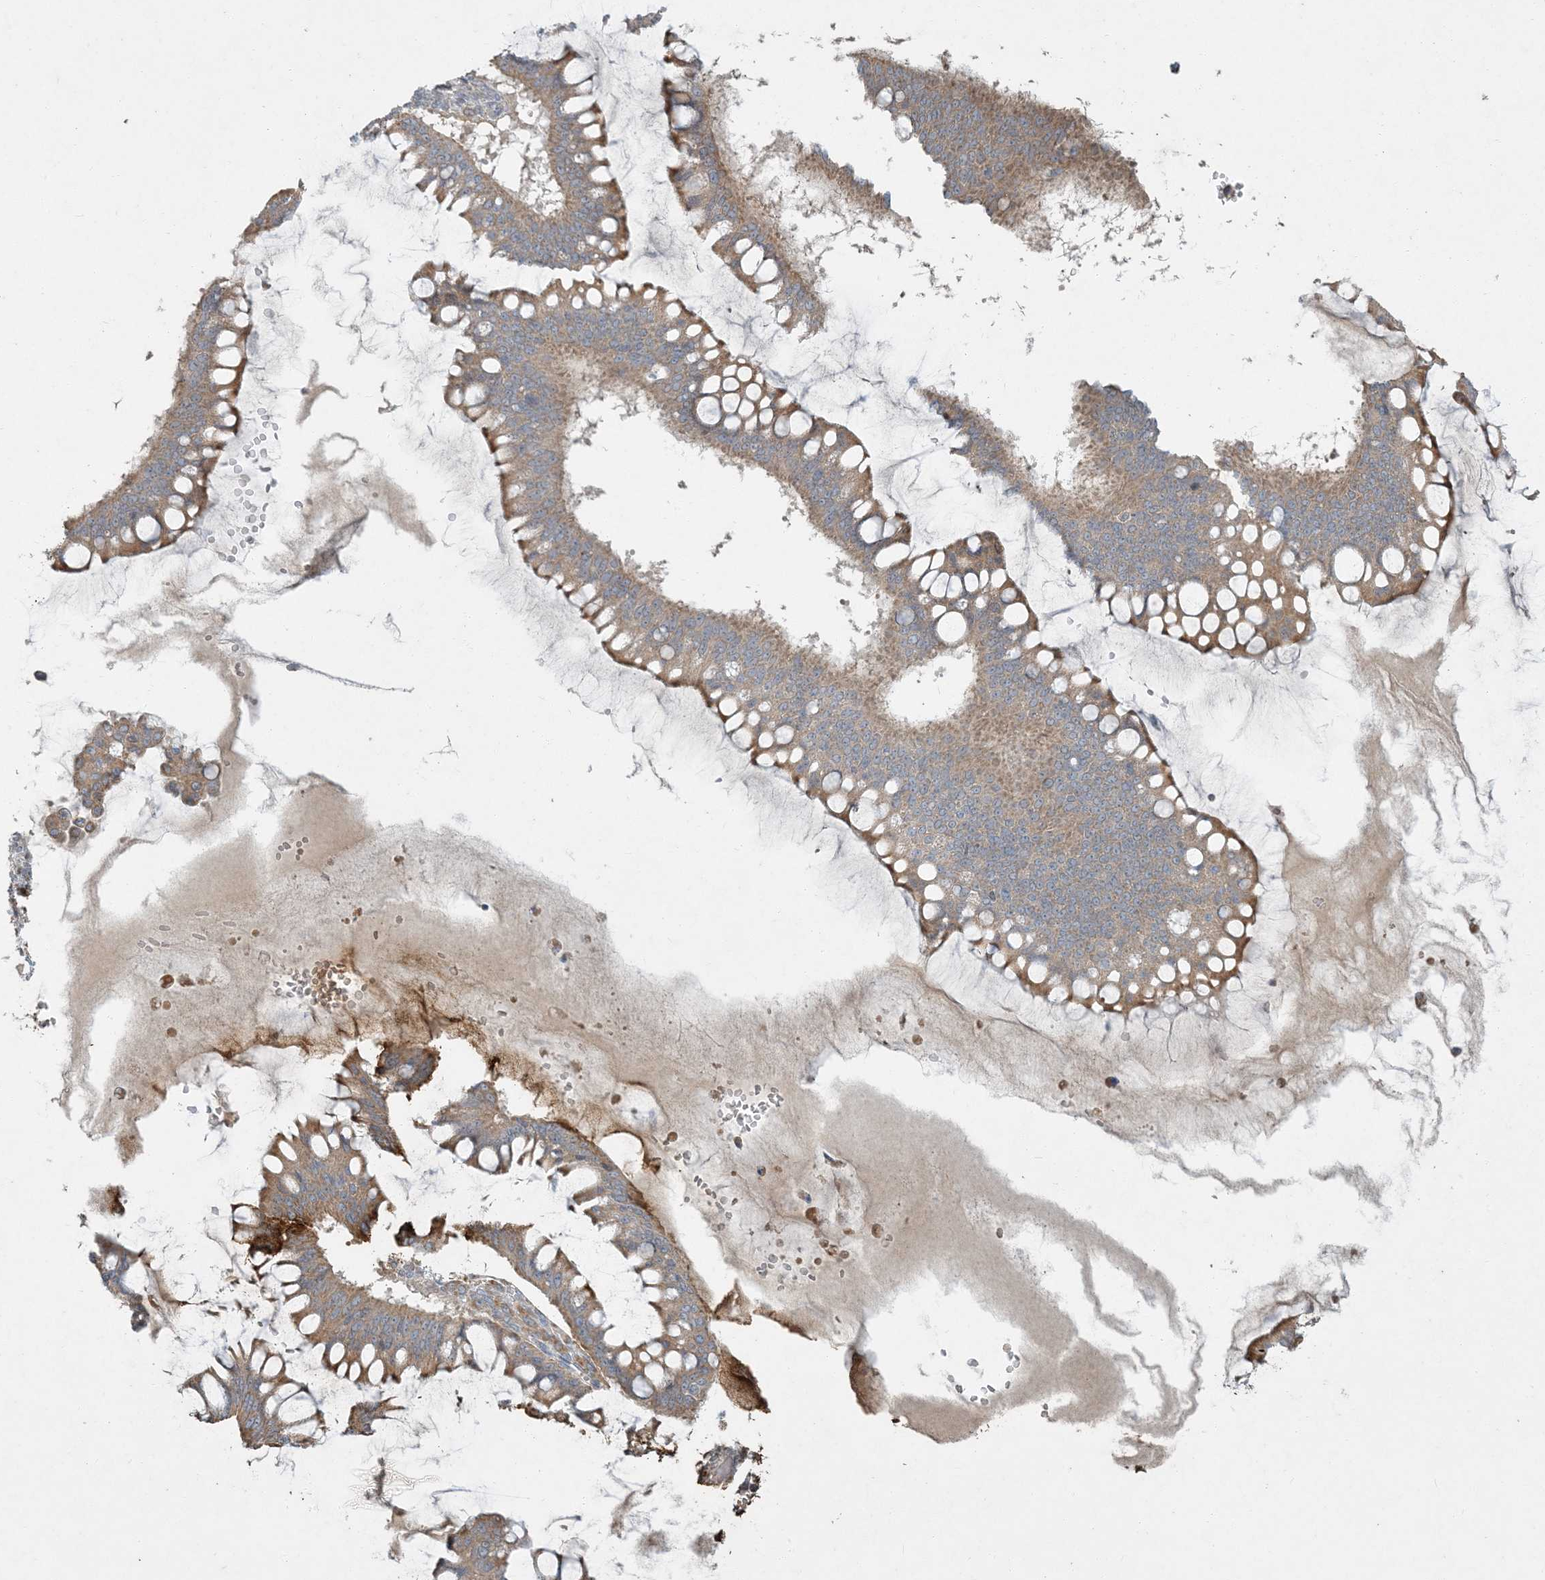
{"staining": {"intensity": "moderate", "quantity": ">75%", "location": "cytoplasmic/membranous"}, "tissue": "ovarian cancer", "cell_type": "Tumor cells", "image_type": "cancer", "snomed": [{"axis": "morphology", "description": "Cystadenocarcinoma, mucinous, NOS"}, {"axis": "topography", "description": "Ovary"}], "caption": "An image of ovarian mucinous cystadenocarcinoma stained for a protein exhibits moderate cytoplasmic/membranous brown staining in tumor cells. (DAB (3,3'-diaminobenzidine) = brown stain, brightfield microscopy at high magnification).", "gene": "LTN1", "patient": {"sex": "female", "age": 73}}